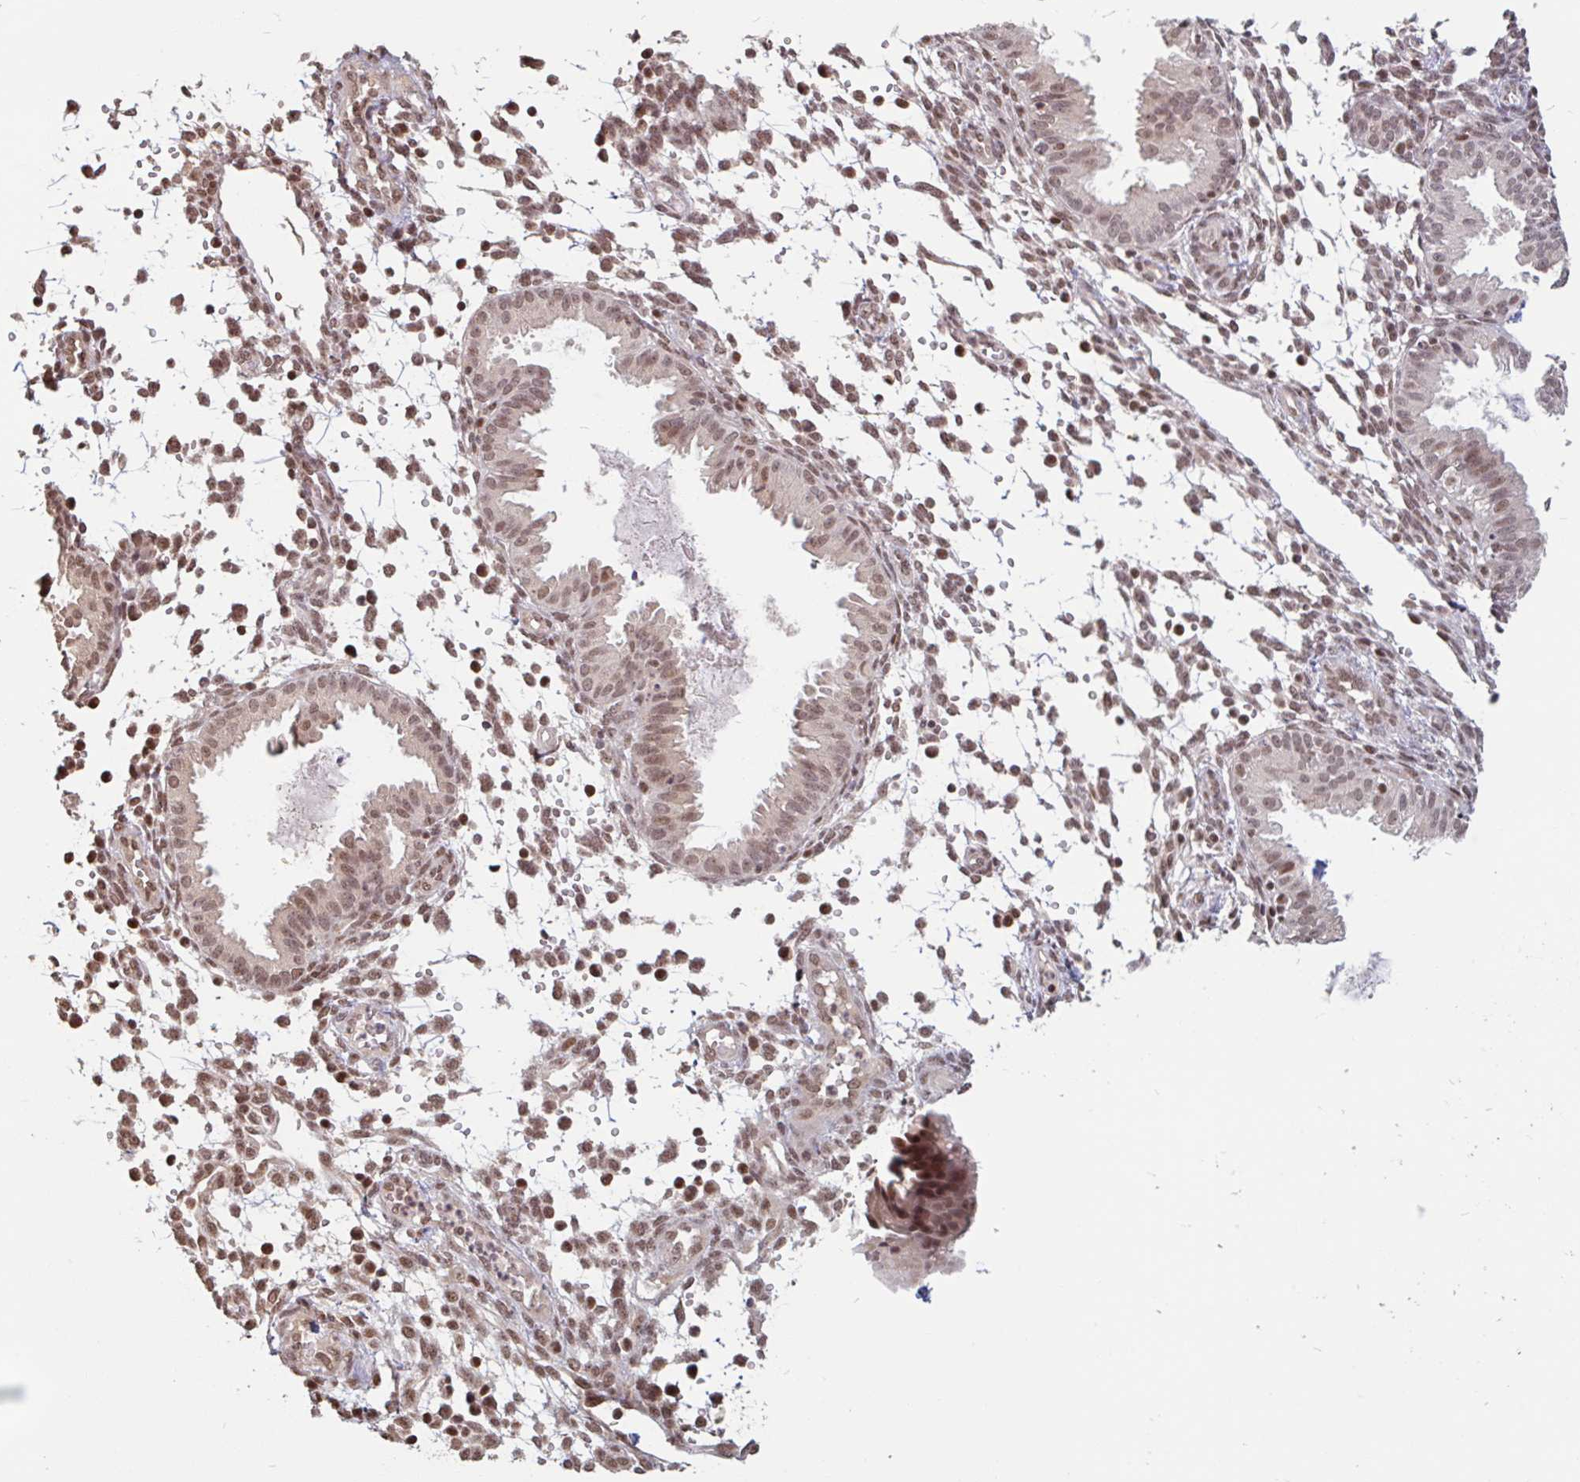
{"staining": {"intensity": "moderate", "quantity": "25%-75%", "location": "nuclear"}, "tissue": "endometrium", "cell_type": "Cells in endometrial stroma", "image_type": "normal", "snomed": [{"axis": "morphology", "description": "Normal tissue, NOS"}, {"axis": "topography", "description": "Endometrium"}], "caption": "Approximately 25%-75% of cells in endometrial stroma in normal endometrium show moderate nuclear protein staining as visualized by brown immunohistochemical staining.", "gene": "DR1", "patient": {"sex": "female", "age": 33}}